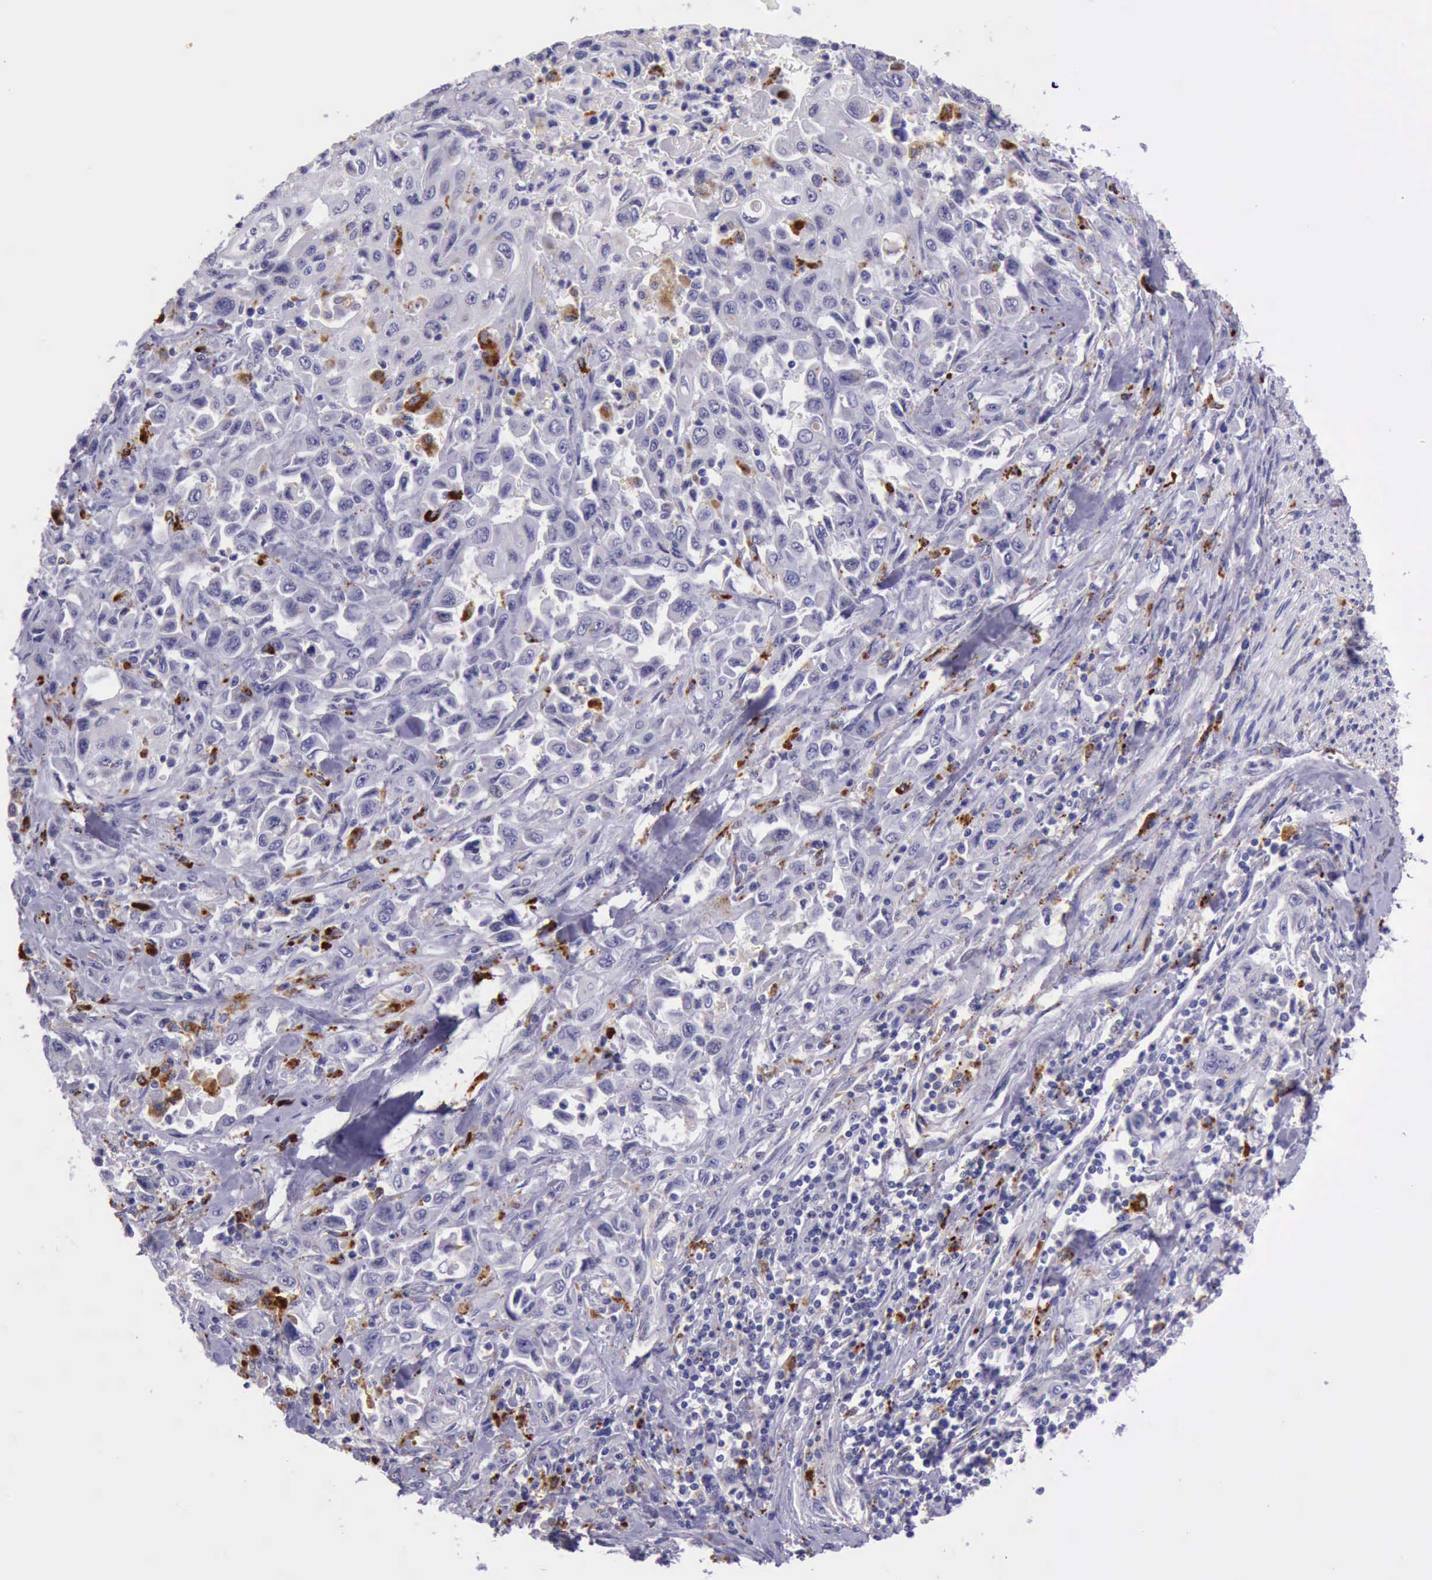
{"staining": {"intensity": "negative", "quantity": "none", "location": "none"}, "tissue": "pancreatic cancer", "cell_type": "Tumor cells", "image_type": "cancer", "snomed": [{"axis": "morphology", "description": "Adenocarcinoma, NOS"}, {"axis": "topography", "description": "Pancreas"}], "caption": "Histopathology image shows no significant protein staining in tumor cells of pancreatic cancer (adenocarcinoma).", "gene": "GLA", "patient": {"sex": "male", "age": 70}}